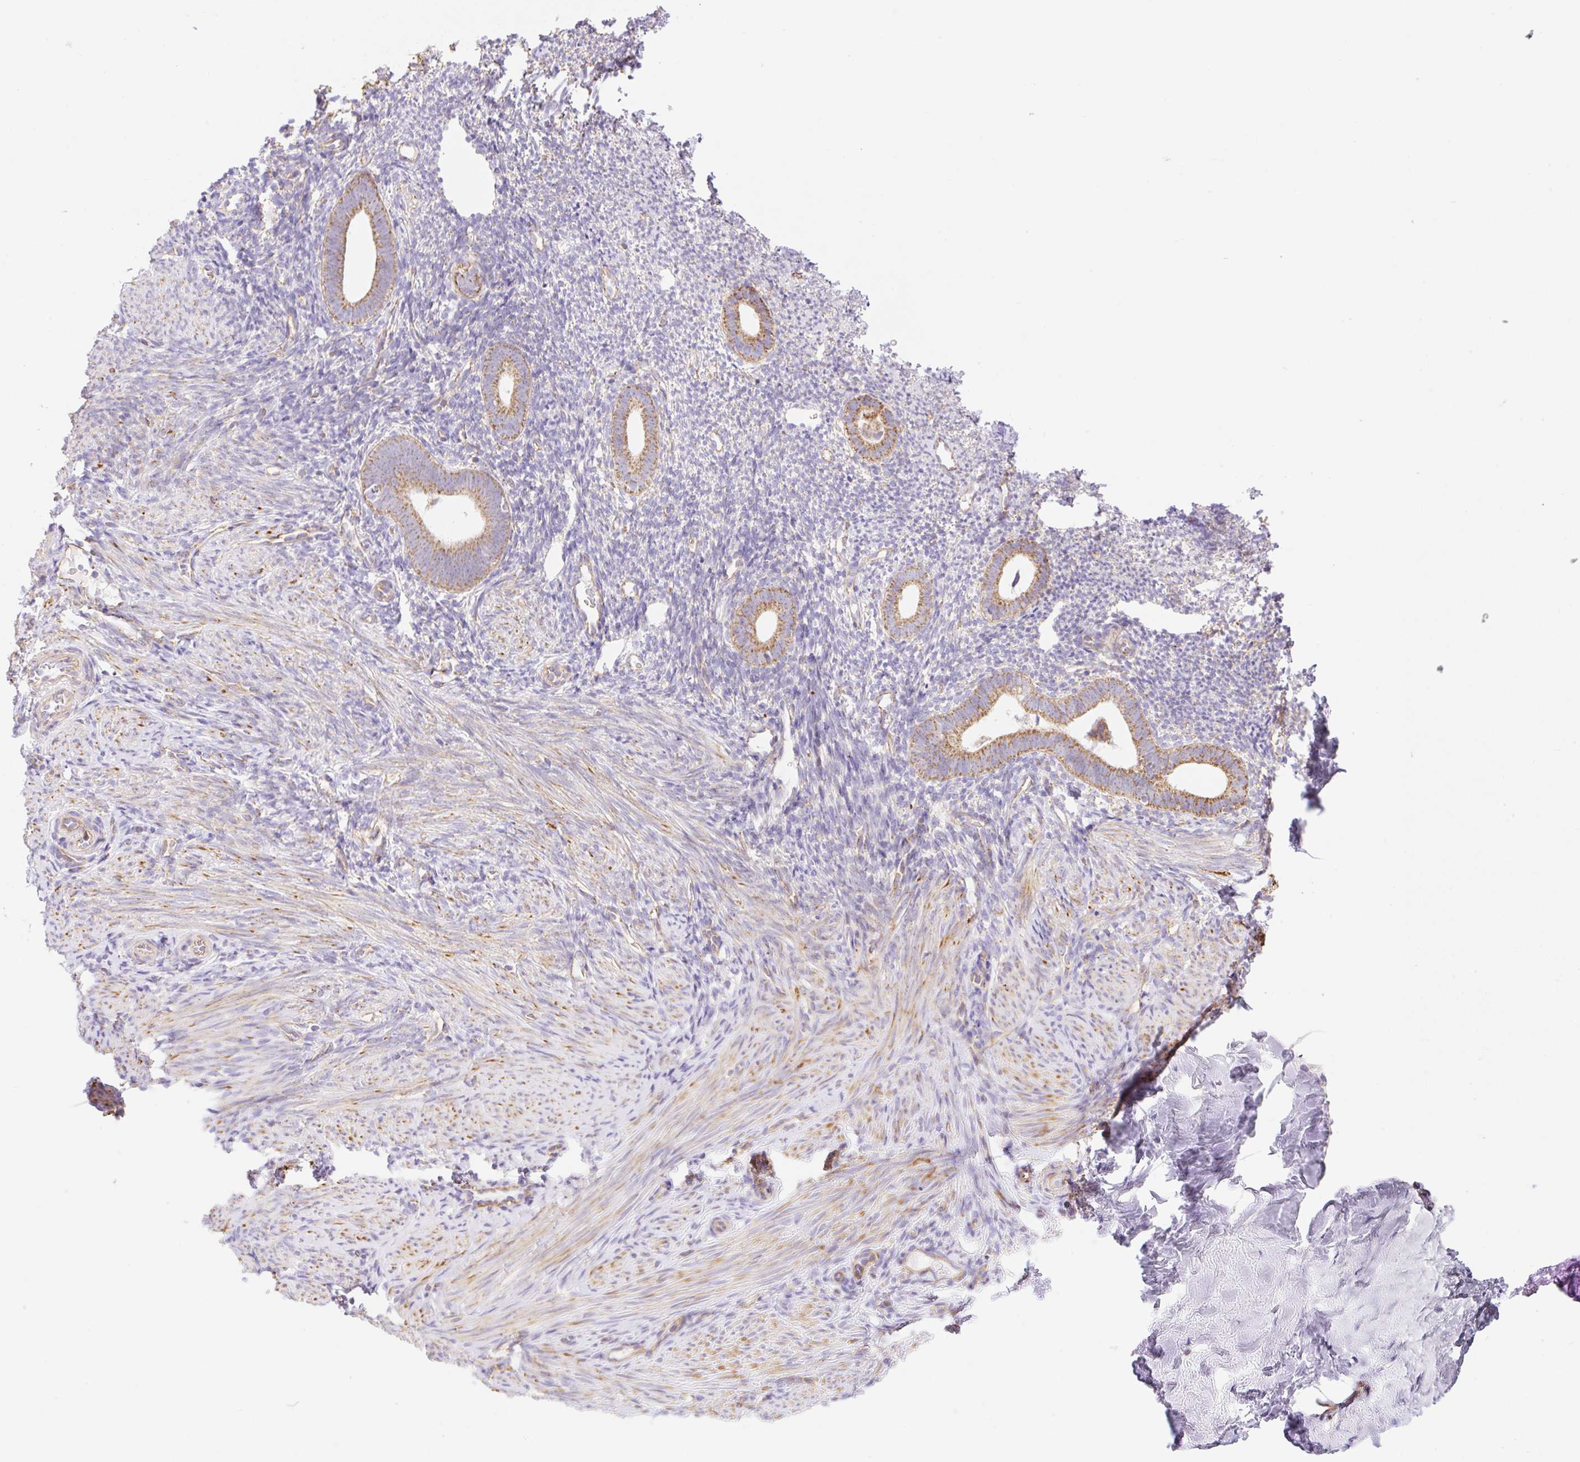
{"staining": {"intensity": "moderate", "quantity": "25%-75%", "location": "cytoplasmic/membranous"}, "tissue": "endometrium", "cell_type": "Cells in endometrial stroma", "image_type": "normal", "snomed": [{"axis": "morphology", "description": "Normal tissue, NOS"}, {"axis": "topography", "description": "Endometrium"}], "caption": "Cells in endometrial stroma show medium levels of moderate cytoplasmic/membranous positivity in approximately 25%-75% of cells in unremarkable endometrium. (IHC, brightfield microscopy, high magnification).", "gene": "ESAM", "patient": {"sex": "female", "age": 39}}